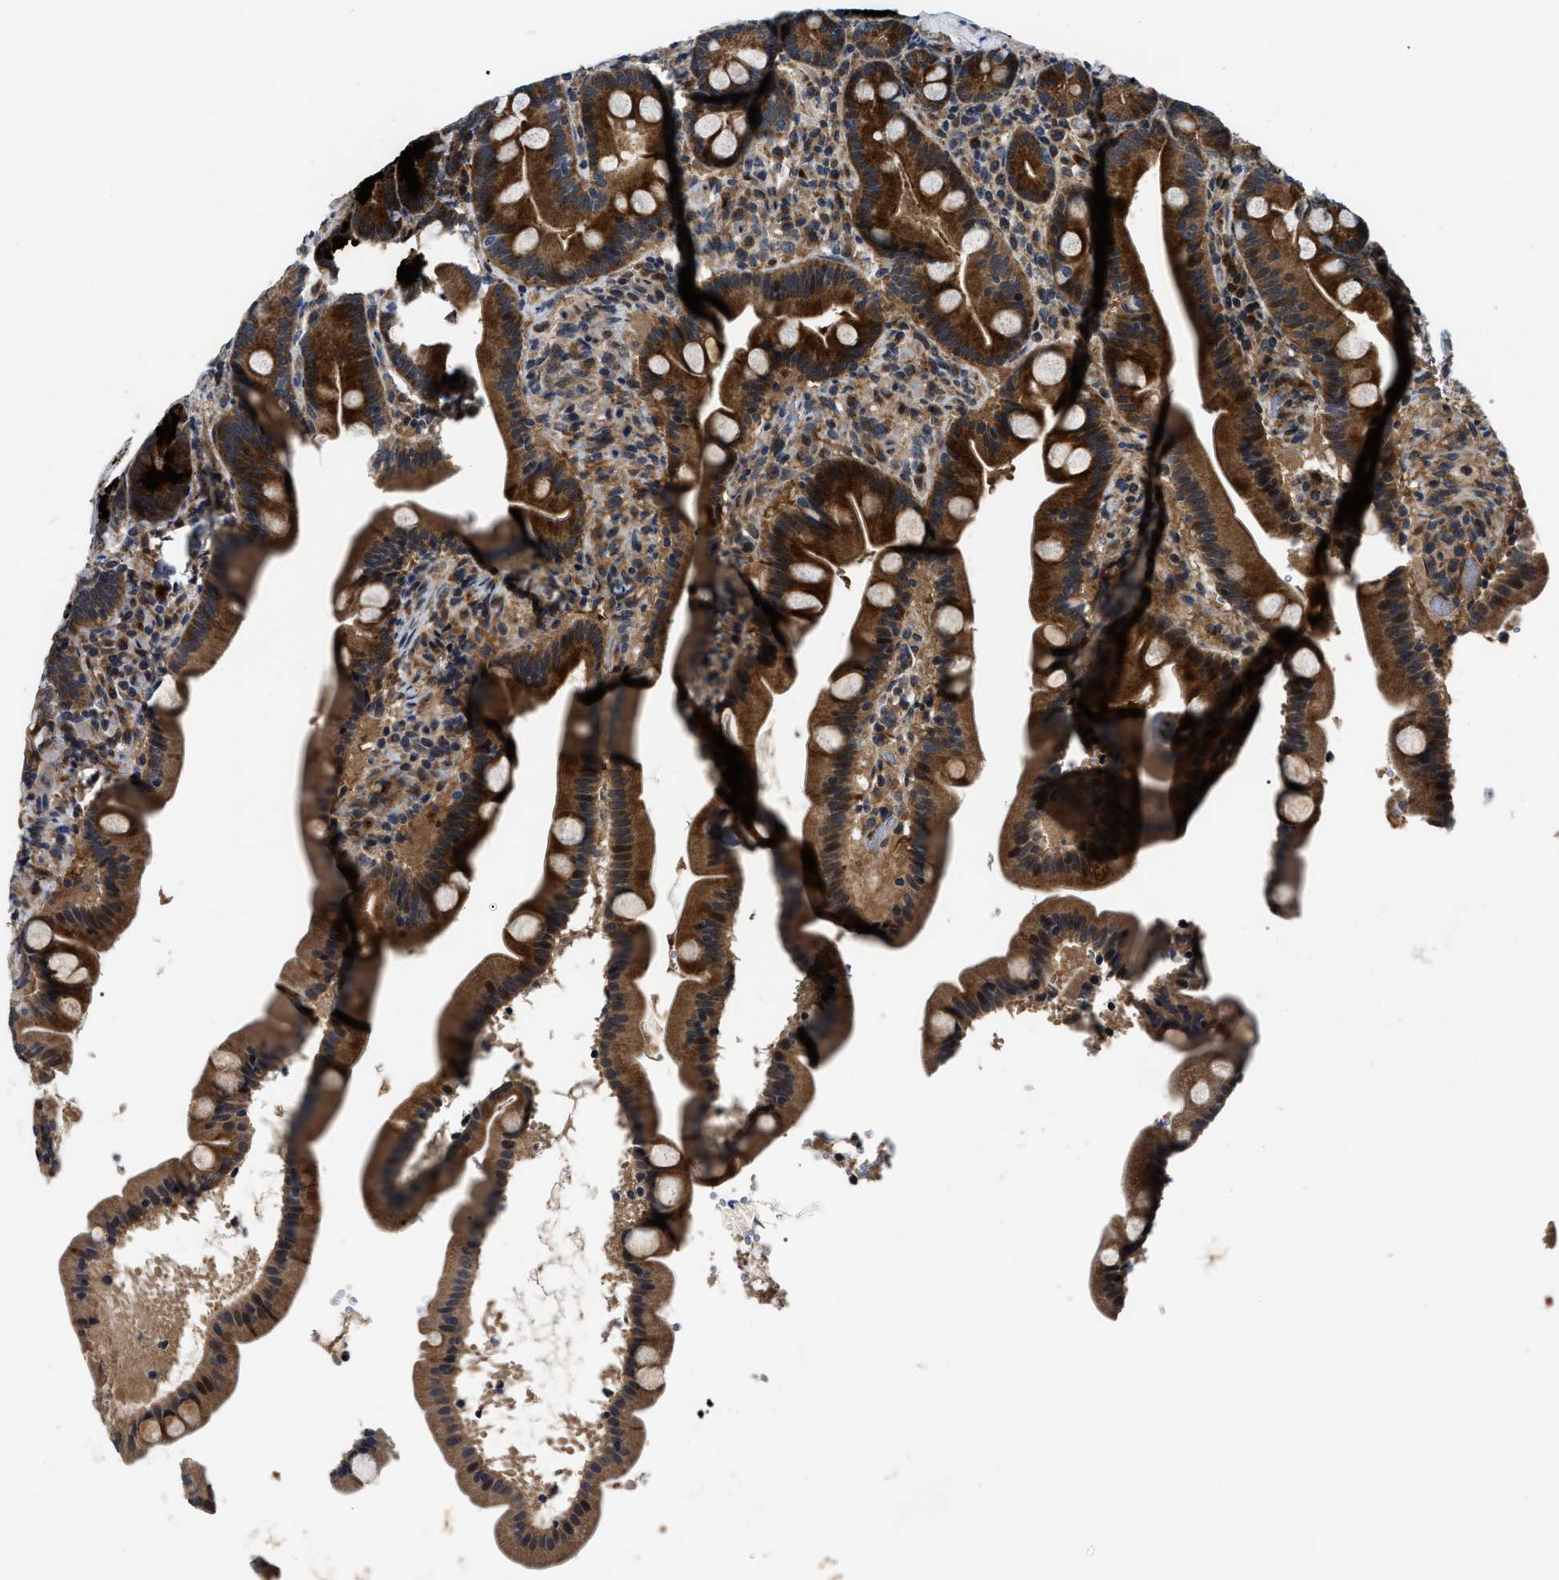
{"staining": {"intensity": "strong", "quantity": ">75%", "location": "cytoplasmic/membranous,nuclear"}, "tissue": "duodenum", "cell_type": "Glandular cells", "image_type": "normal", "snomed": [{"axis": "morphology", "description": "Normal tissue, NOS"}, {"axis": "topography", "description": "Duodenum"}], "caption": "IHC (DAB (3,3'-diaminobenzidine)) staining of benign duodenum reveals strong cytoplasmic/membranous,nuclear protein expression in approximately >75% of glandular cells. (DAB = brown stain, brightfield microscopy at high magnification).", "gene": "PPWD1", "patient": {"sex": "male", "age": 54}}